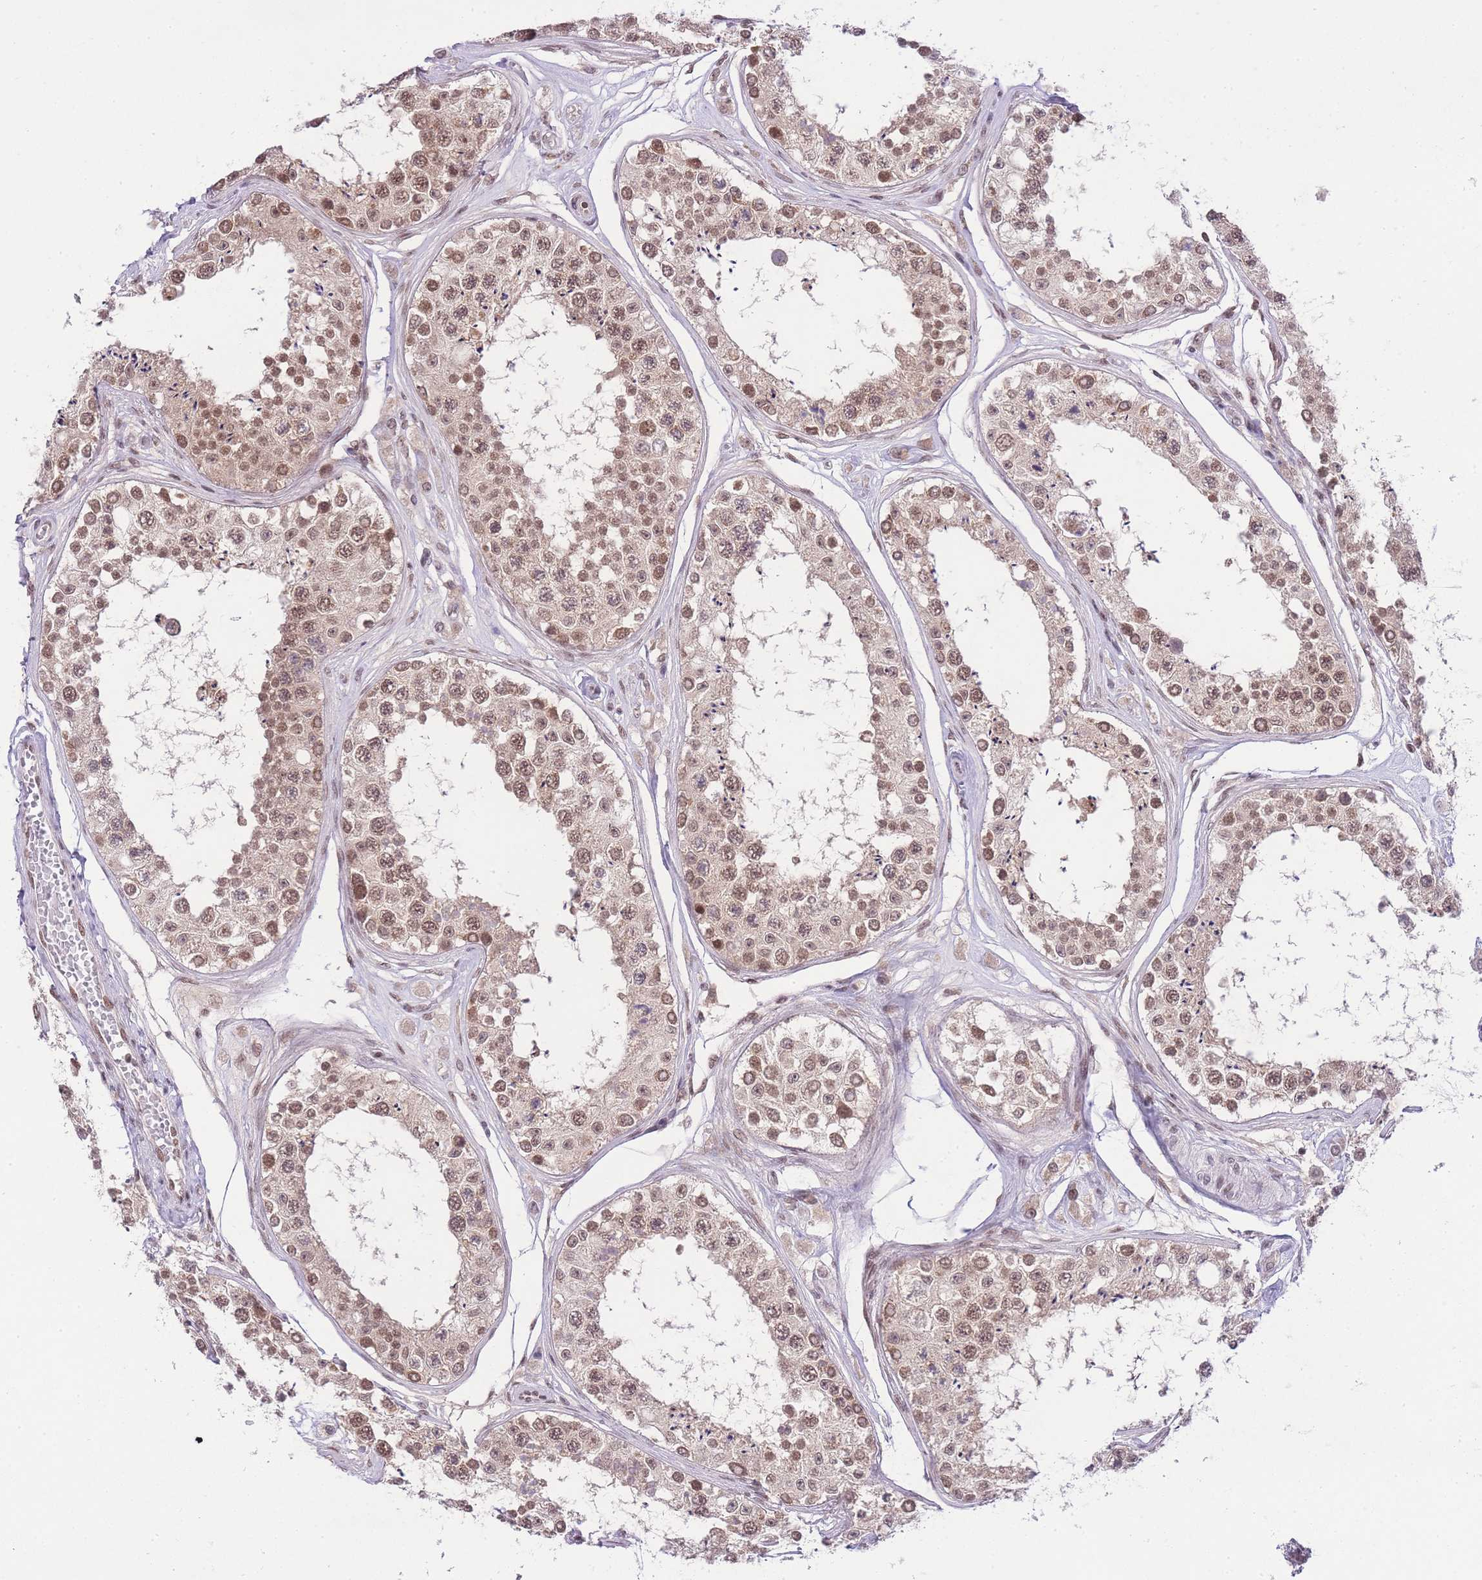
{"staining": {"intensity": "moderate", "quantity": ">75%", "location": "cytoplasmic/membranous,nuclear"}, "tissue": "testis", "cell_type": "Cells in seminiferous ducts", "image_type": "normal", "snomed": [{"axis": "morphology", "description": "Normal tissue, NOS"}, {"axis": "topography", "description": "Testis"}], "caption": "The immunohistochemical stain shows moderate cytoplasmic/membranous,nuclear staining in cells in seminiferous ducts of unremarkable testis. The protein is shown in brown color, while the nuclei are stained blue.", "gene": "TMED3", "patient": {"sex": "male", "age": 25}}